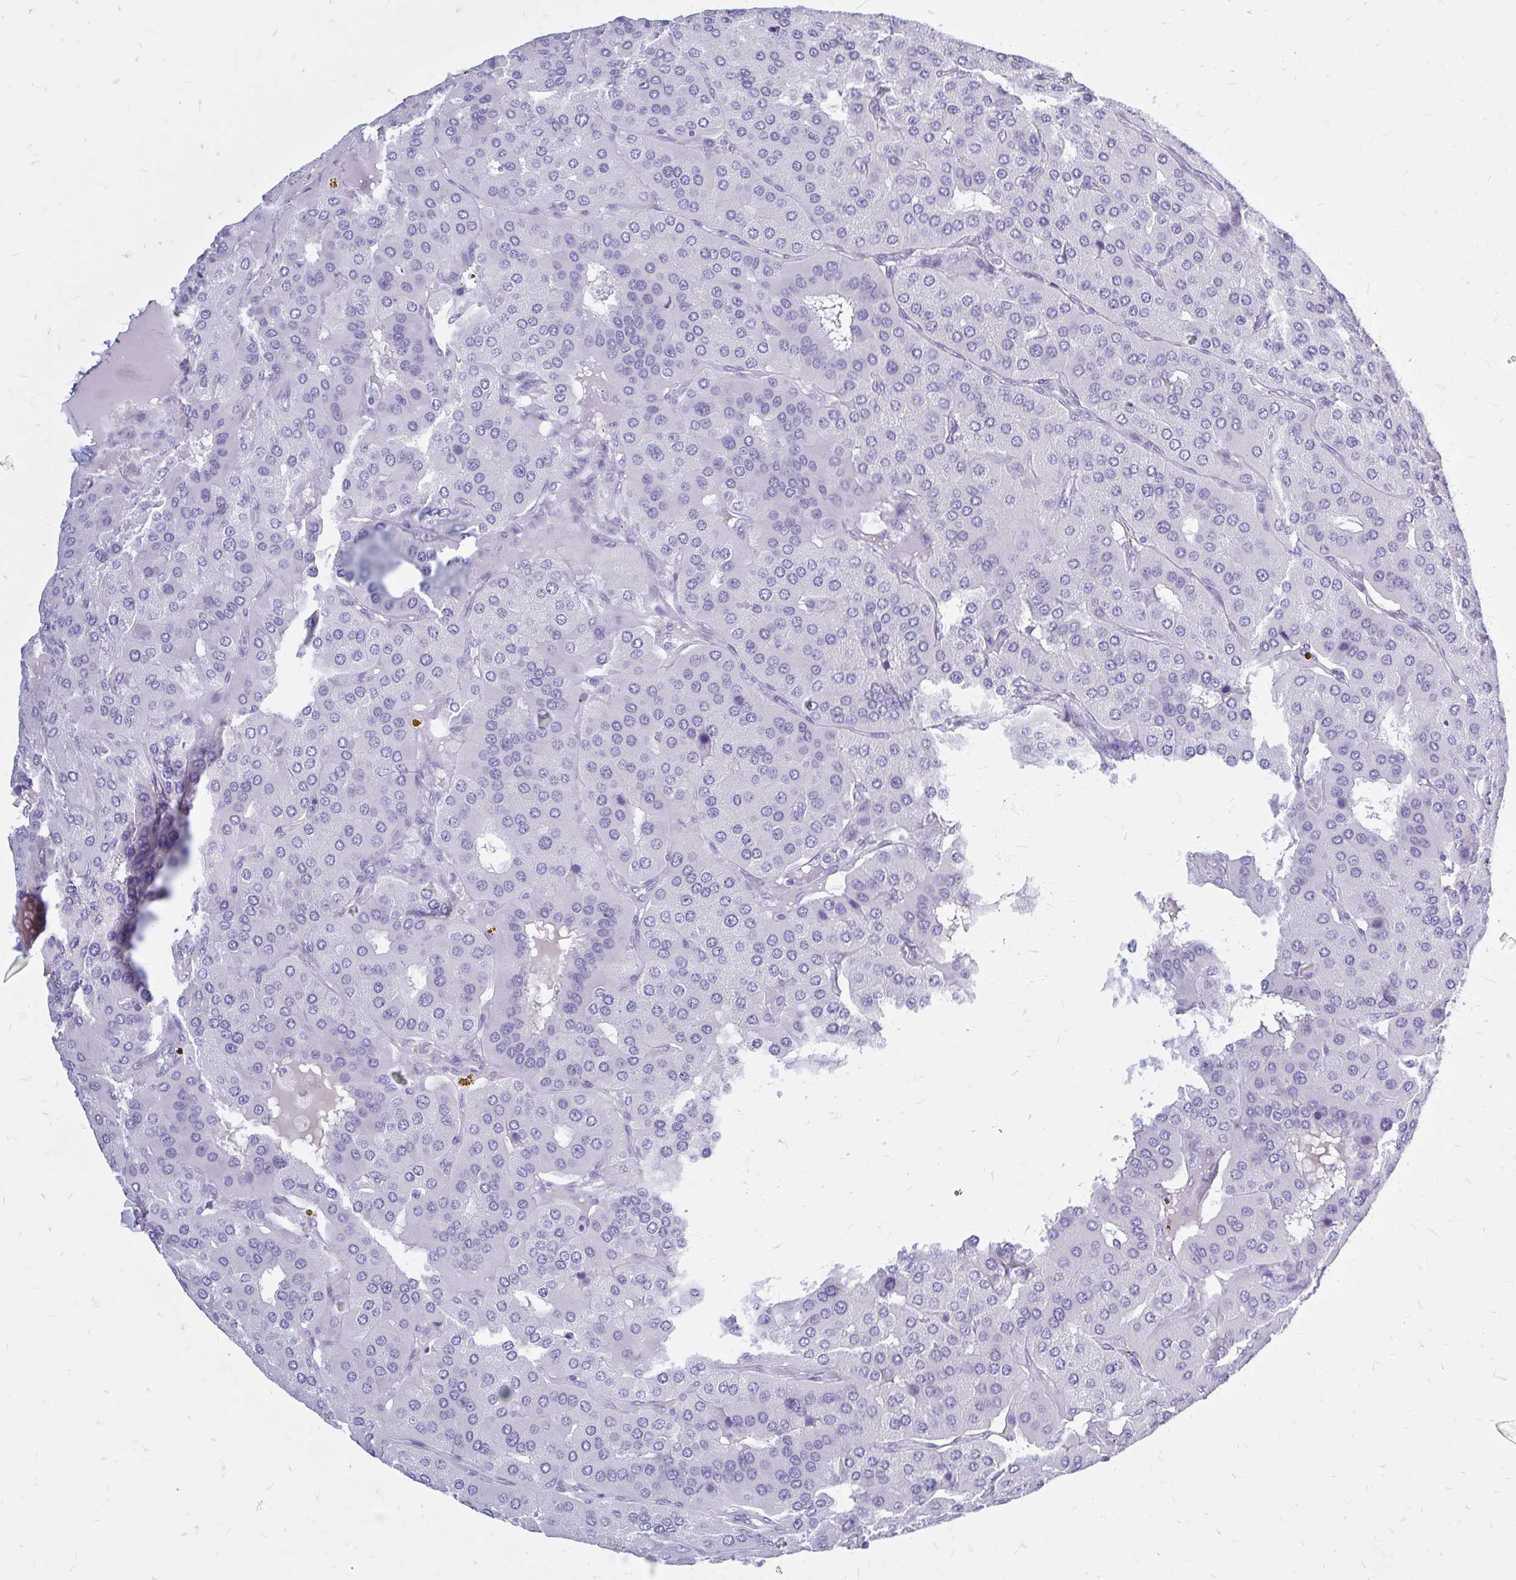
{"staining": {"intensity": "negative", "quantity": "none", "location": "none"}, "tissue": "parathyroid gland", "cell_type": "Glandular cells", "image_type": "normal", "snomed": [{"axis": "morphology", "description": "Normal tissue, NOS"}, {"axis": "morphology", "description": "Adenoma, NOS"}, {"axis": "topography", "description": "Parathyroid gland"}], "caption": "Parathyroid gland stained for a protein using immunohistochemistry (IHC) shows no positivity glandular cells.", "gene": "KLHDC7A", "patient": {"sex": "female", "age": 86}}